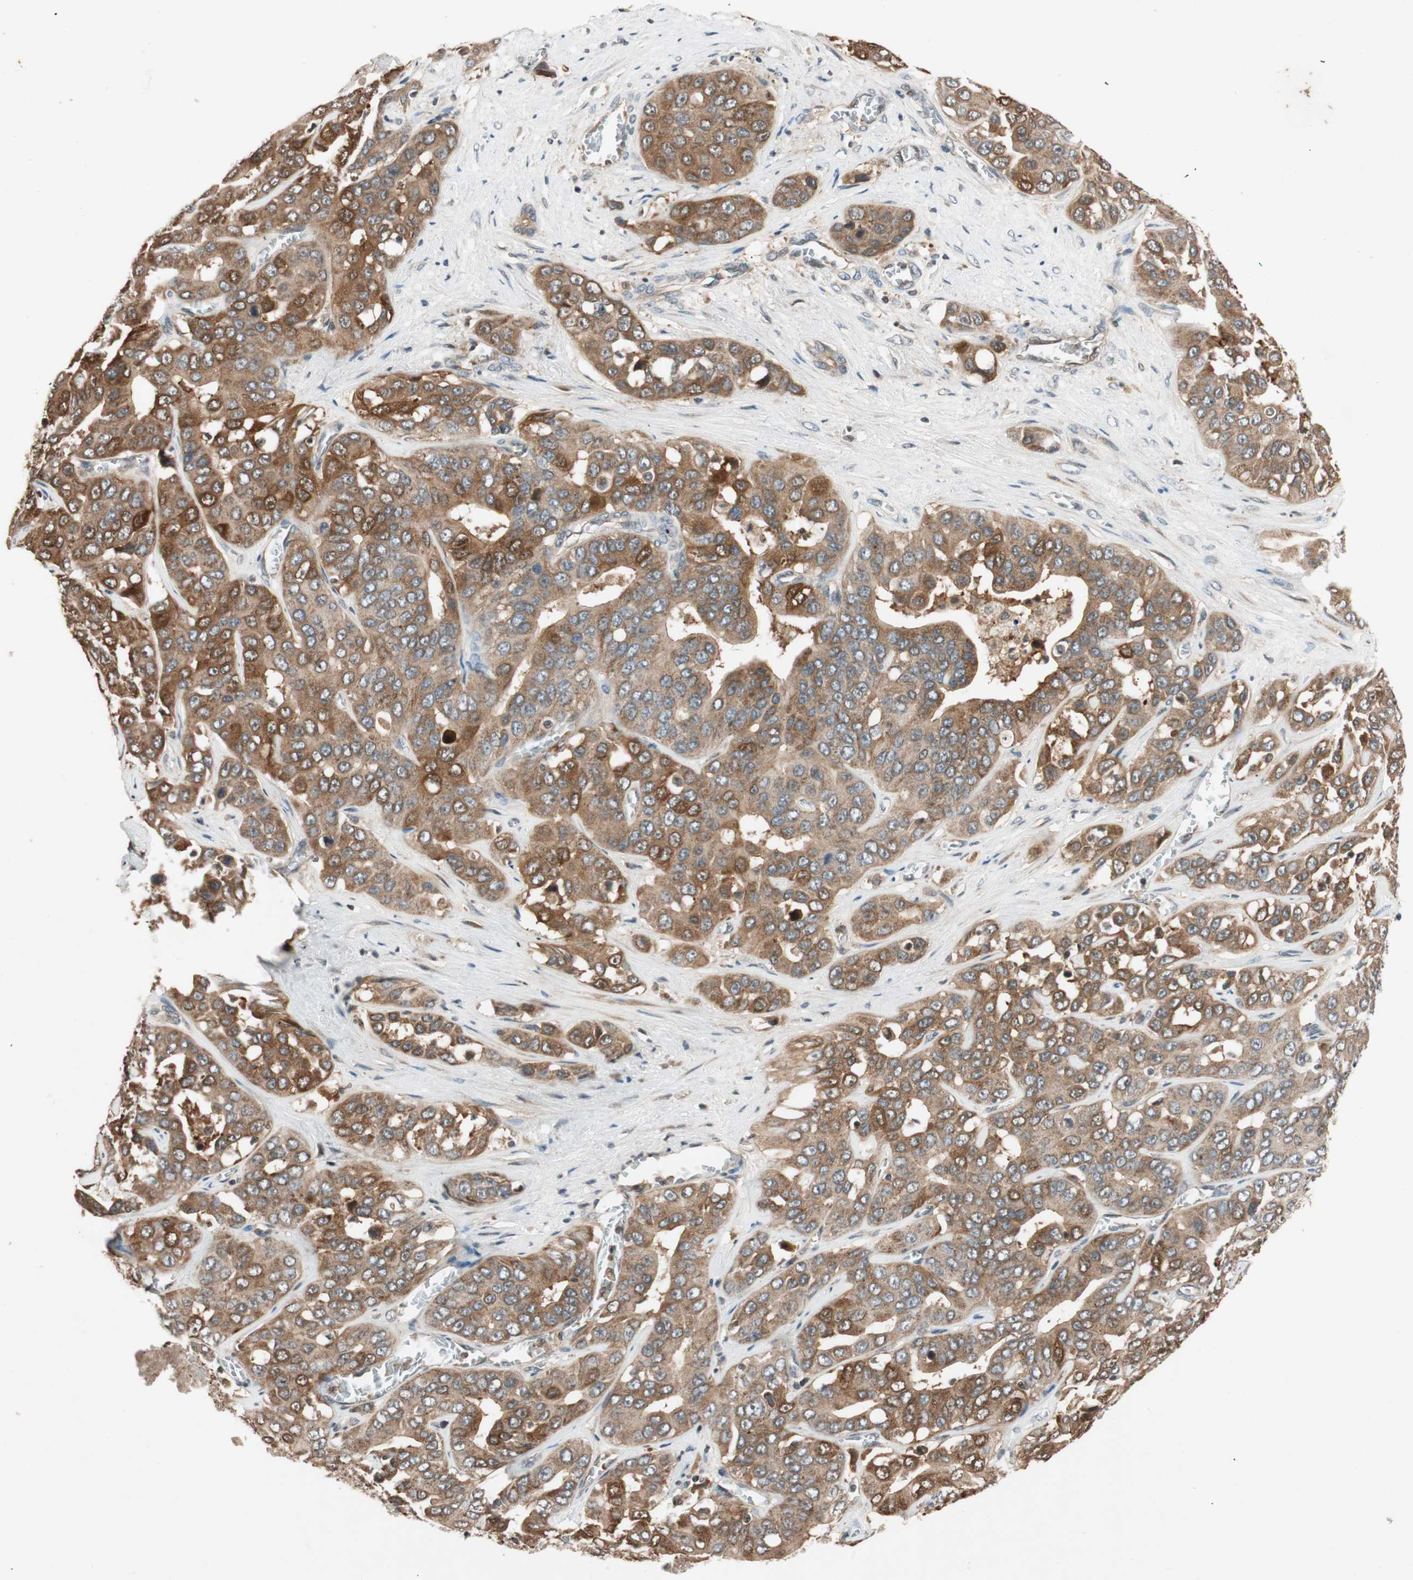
{"staining": {"intensity": "moderate", "quantity": ">75%", "location": "cytoplasmic/membranous"}, "tissue": "liver cancer", "cell_type": "Tumor cells", "image_type": "cancer", "snomed": [{"axis": "morphology", "description": "Cholangiocarcinoma"}, {"axis": "topography", "description": "Liver"}], "caption": "IHC micrograph of human liver cholangiocarcinoma stained for a protein (brown), which reveals medium levels of moderate cytoplasmic/membranous staining in approximately >75% of tumor cells.", "gene": "GCLM", "patient": {"sex": "female", "age": 52}}